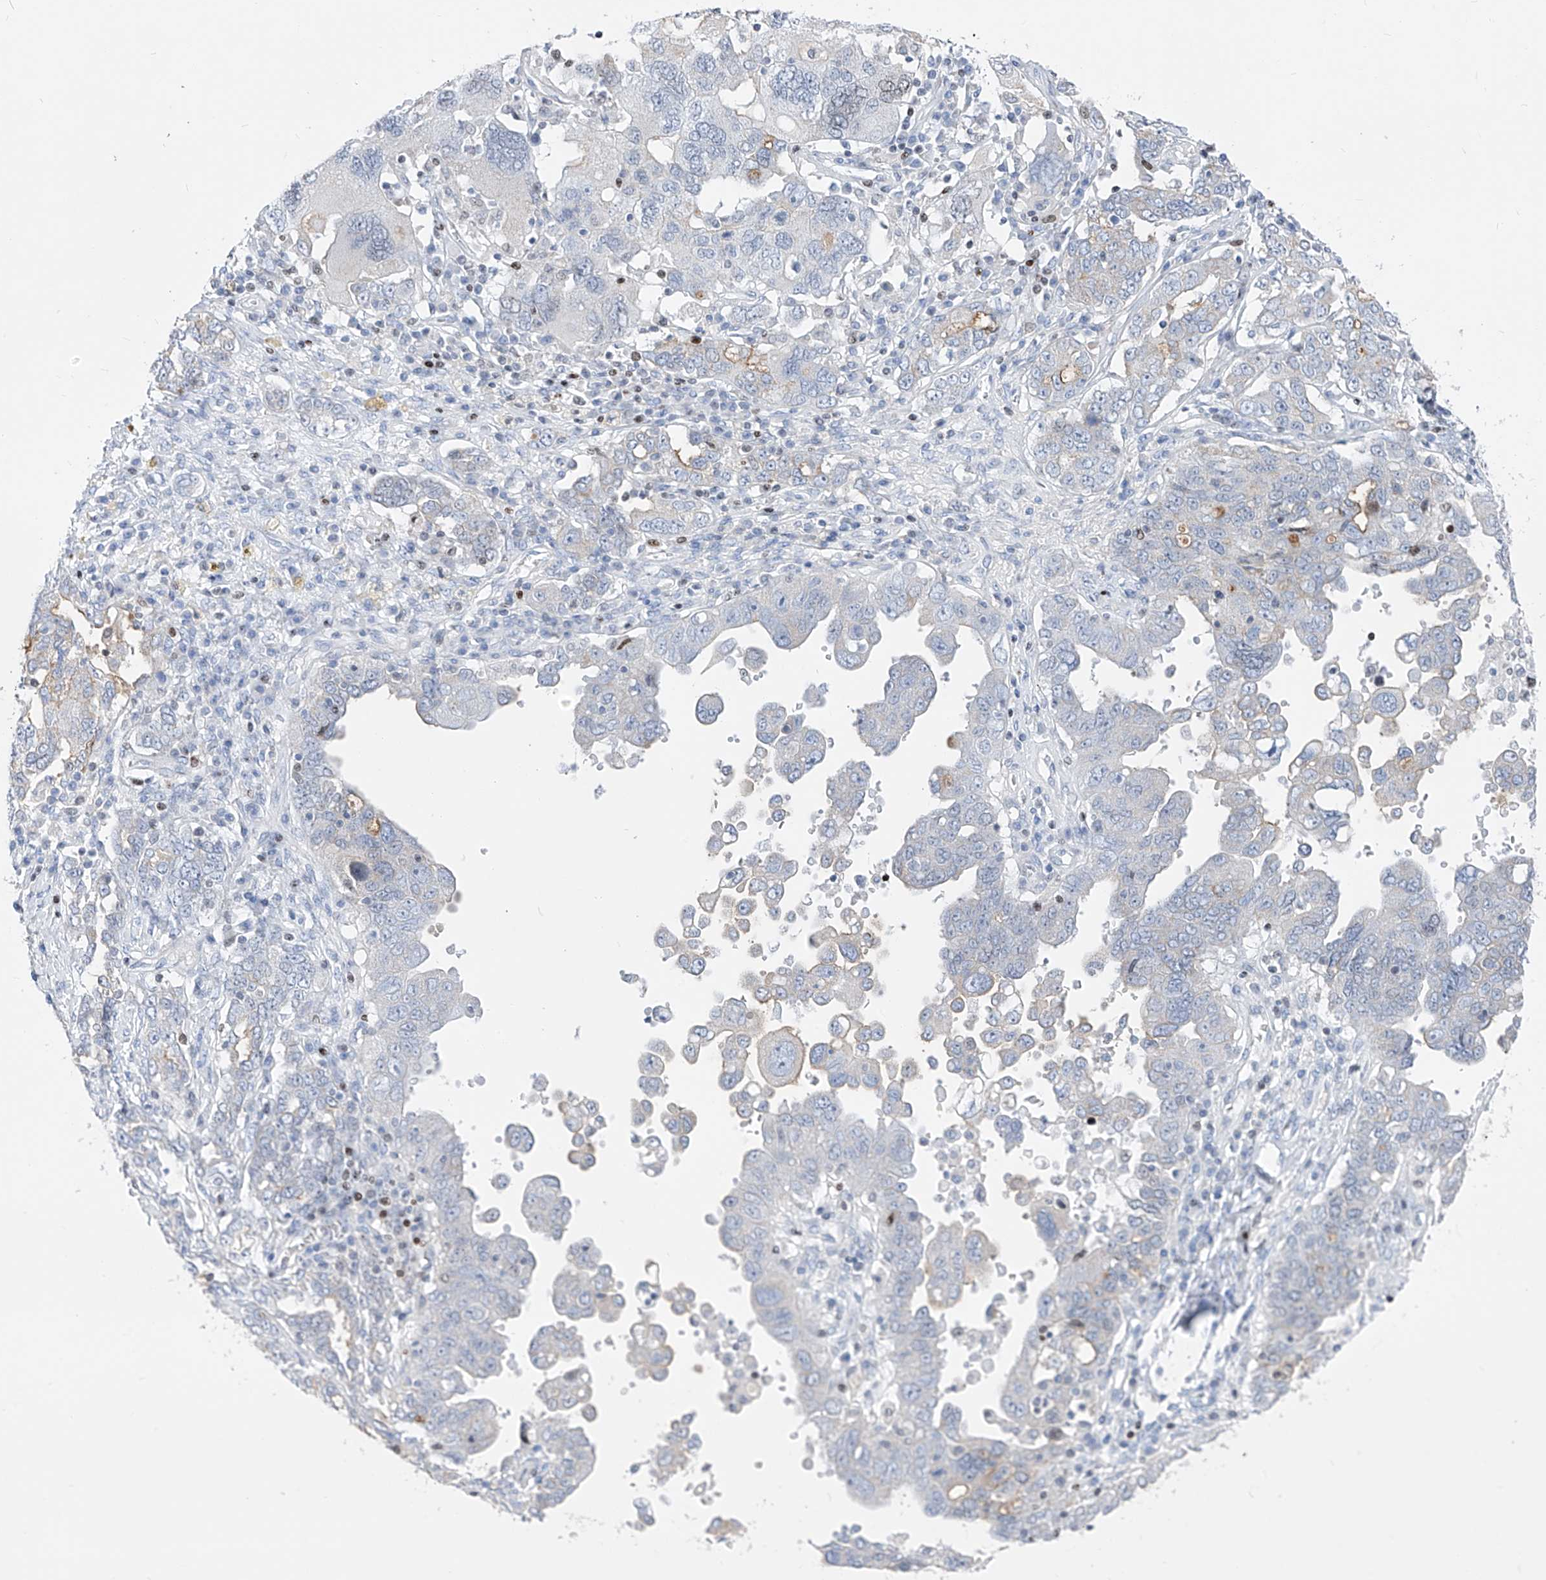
{"staining": {"intensity": "negative", "quantity": "none", "location": "none"}, "tissue": "ovarian cancer", "cell_type": "Tumor cells", "image_type": "cancer", "snomed": [{"axis": "morphology", "description": "Carcinoma, endometroid"}, {"axis": "topography", "description": "Ovary"}], "caption": "IHC of endometroid carcinoma (ovarian) exhibits no staining in tumor cells.", "gene": "FRS3", "patient": {"sex": "female", "age": 62}}